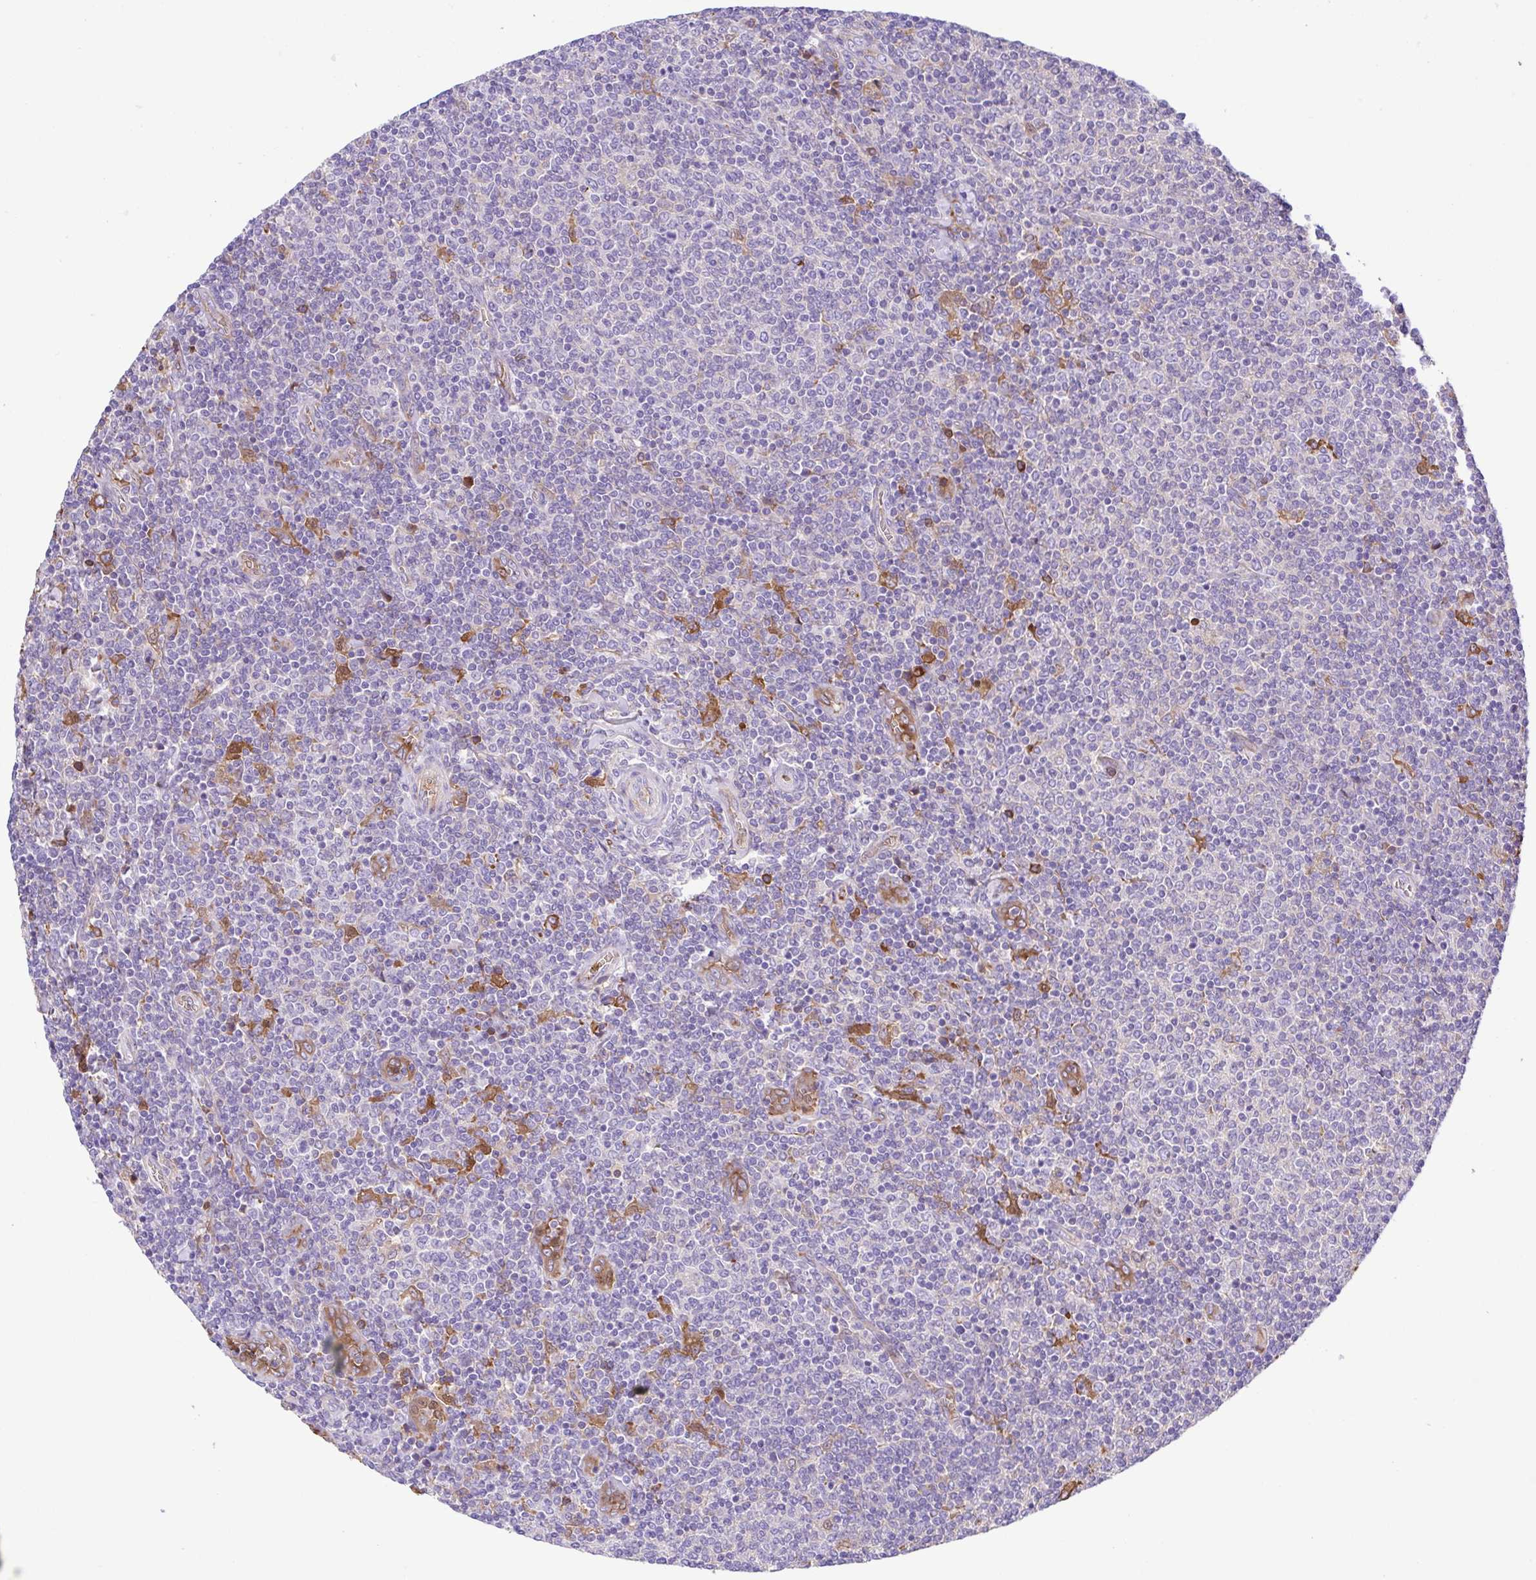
{"staining": {"intensity": "negative", "quantity": "none", "location": "none"}, "tissue": "lymphoma", "cell_type": "Tumor cells", "image_type": "cancer", "snomed": [{"axis": "morphology", "description": "Malignant lymphoma, non-Hodgkin's type, Low grade"}, {"axis": "topography", "description": "Lymph node"}], "caption": "Human lymphoma stained for a protein using IHC demonstrates no expression in tumor cells.", "gene": "IGFL1", "patient": {"sex": "male", "age": 52}}